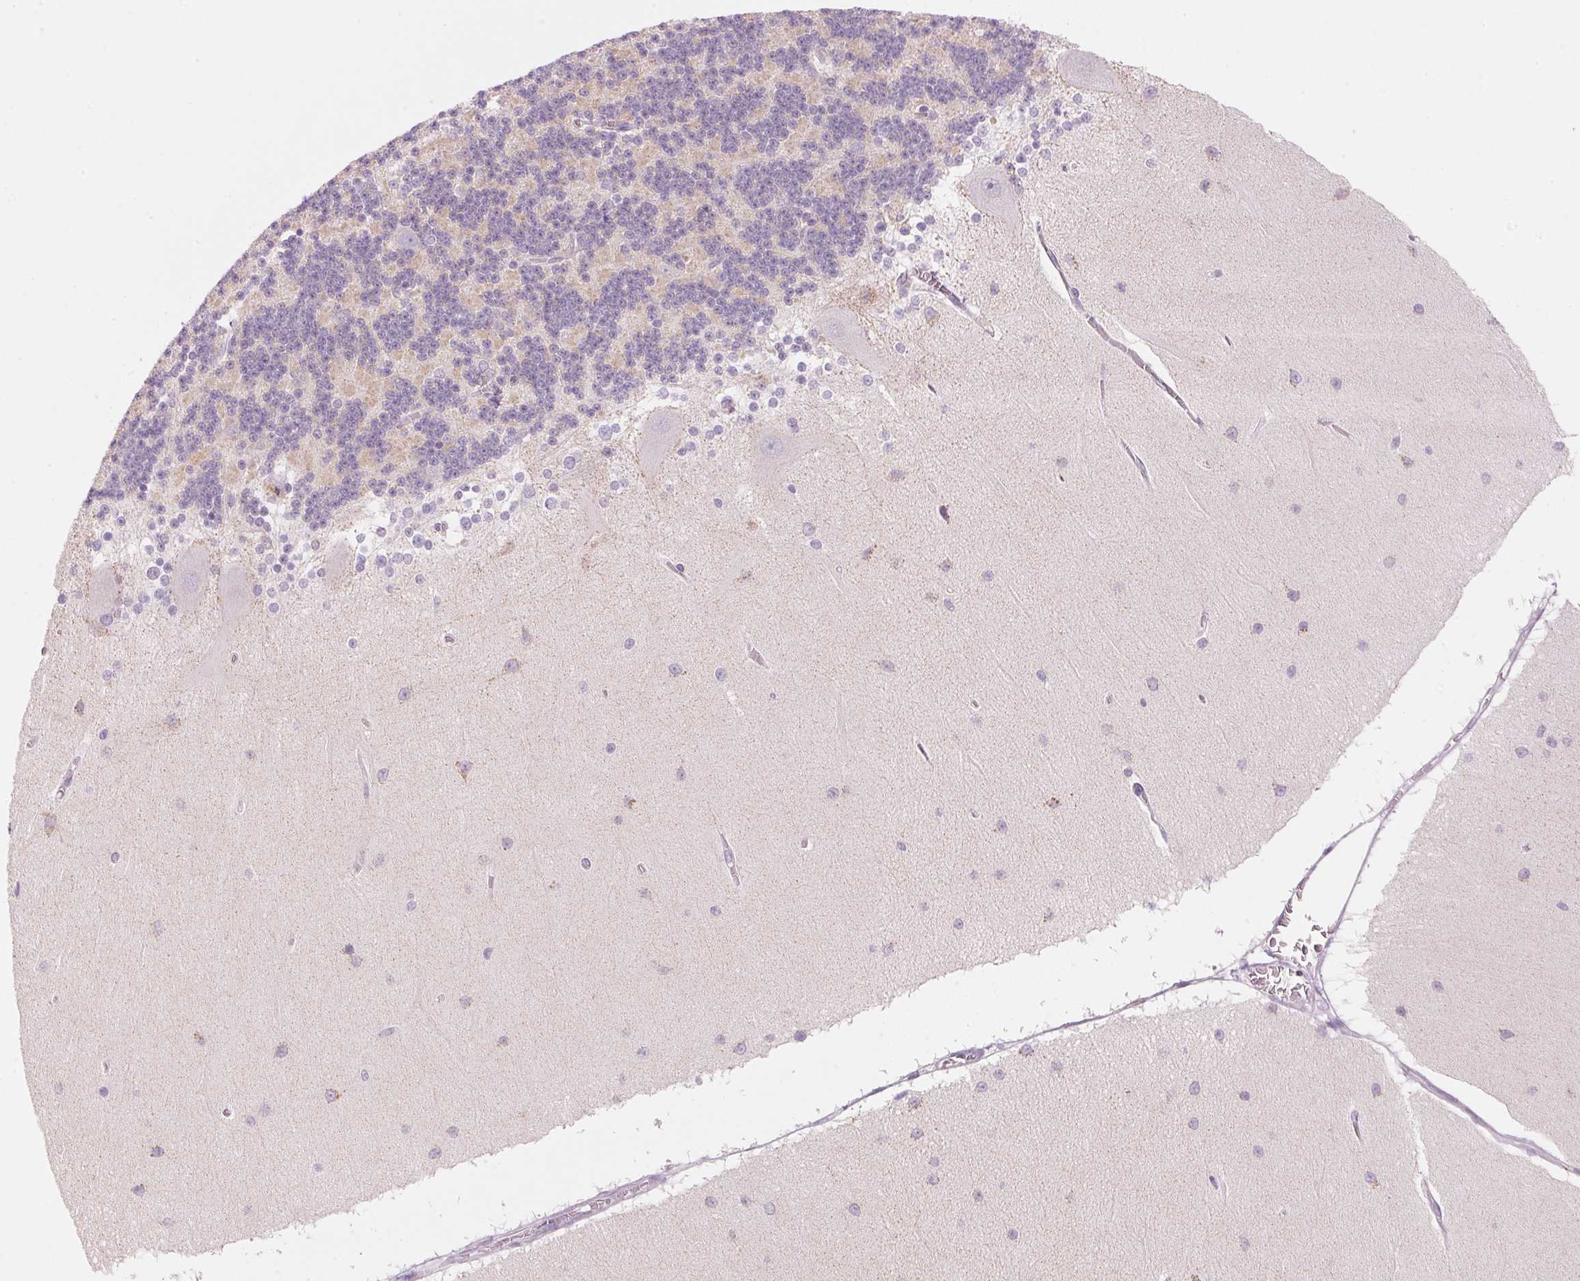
{"staining": {"intensity": "moderate", "quantity": "25%-75%", "location": "cytoplasmic/membranous"}, "tissue": "cerebellum", "cell_type": "Cells in granular layer", "image_type": "normal", "snomed": [{"axis": "morphology", "description": "Normal tissue, NOS"}, {"axis": "topography", "description": "Cerebellum"}], "caption": "Cells in granular layer reveal moderate cytoplasmic/membranous positivity in approximately 25%-75% of cells in normal cerebellum.", "gene": "HOXB13", "patient": {"sex": "female", "age": 54}}